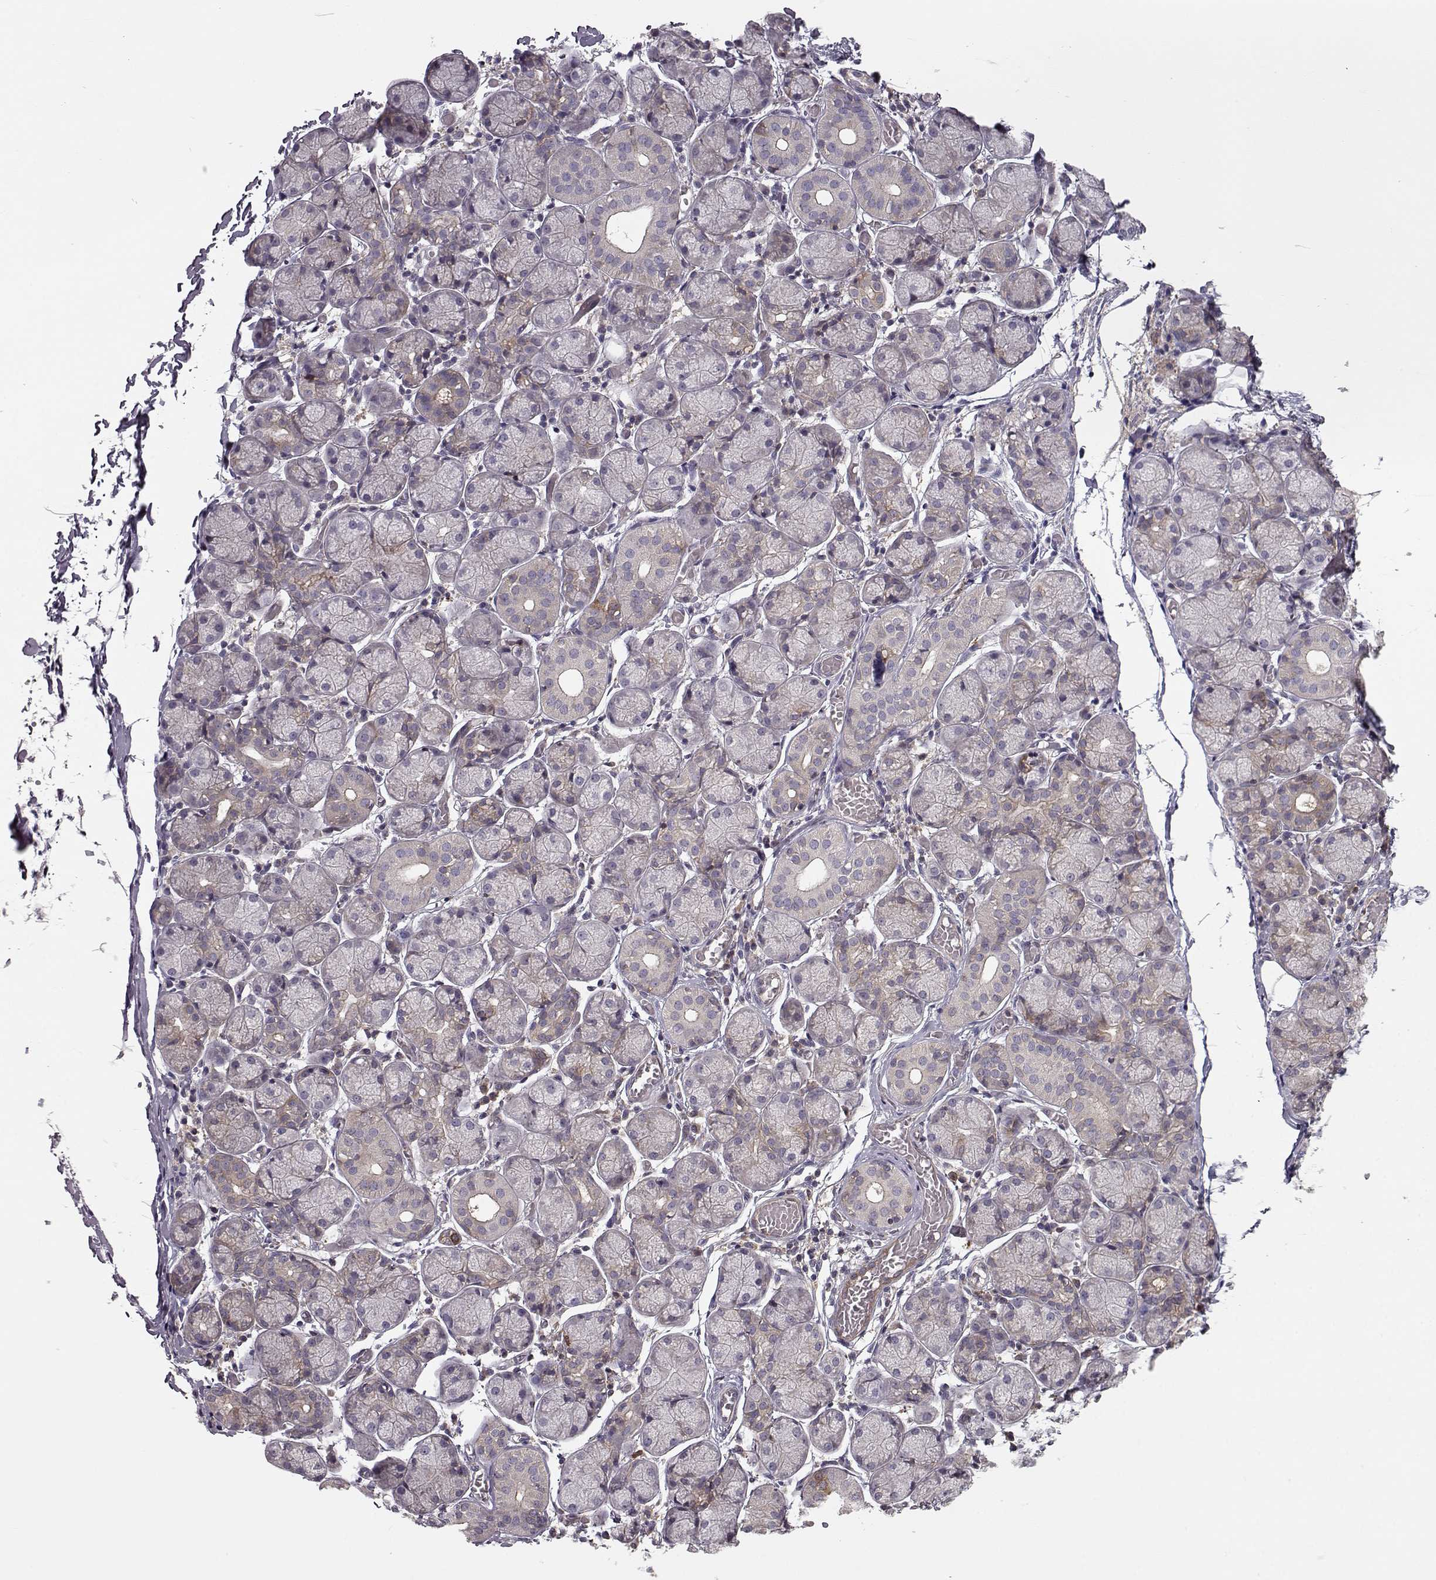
{"staining": {"intensity": "weak", "quantity": "<25%", "location": "cytoplasmic/membranous"}, "tissue": "salivary gland", "cell_type": "Glandular cells", "image_type": "normal", "snomed": [{"axis": "morphology", "description": "Normal tissue, NOS"}, {"axis": "topography", "description": "Salivary gland"}, {"axis": "topography", "description": "Peripheral nerve tissue"}], "caption": "Immunohistochemical staining of unremarkable salivary gland displays no significant positivity in glandular cells.", "gene": "RANBP1", "patient": {"sex": "female", "age": 24}}